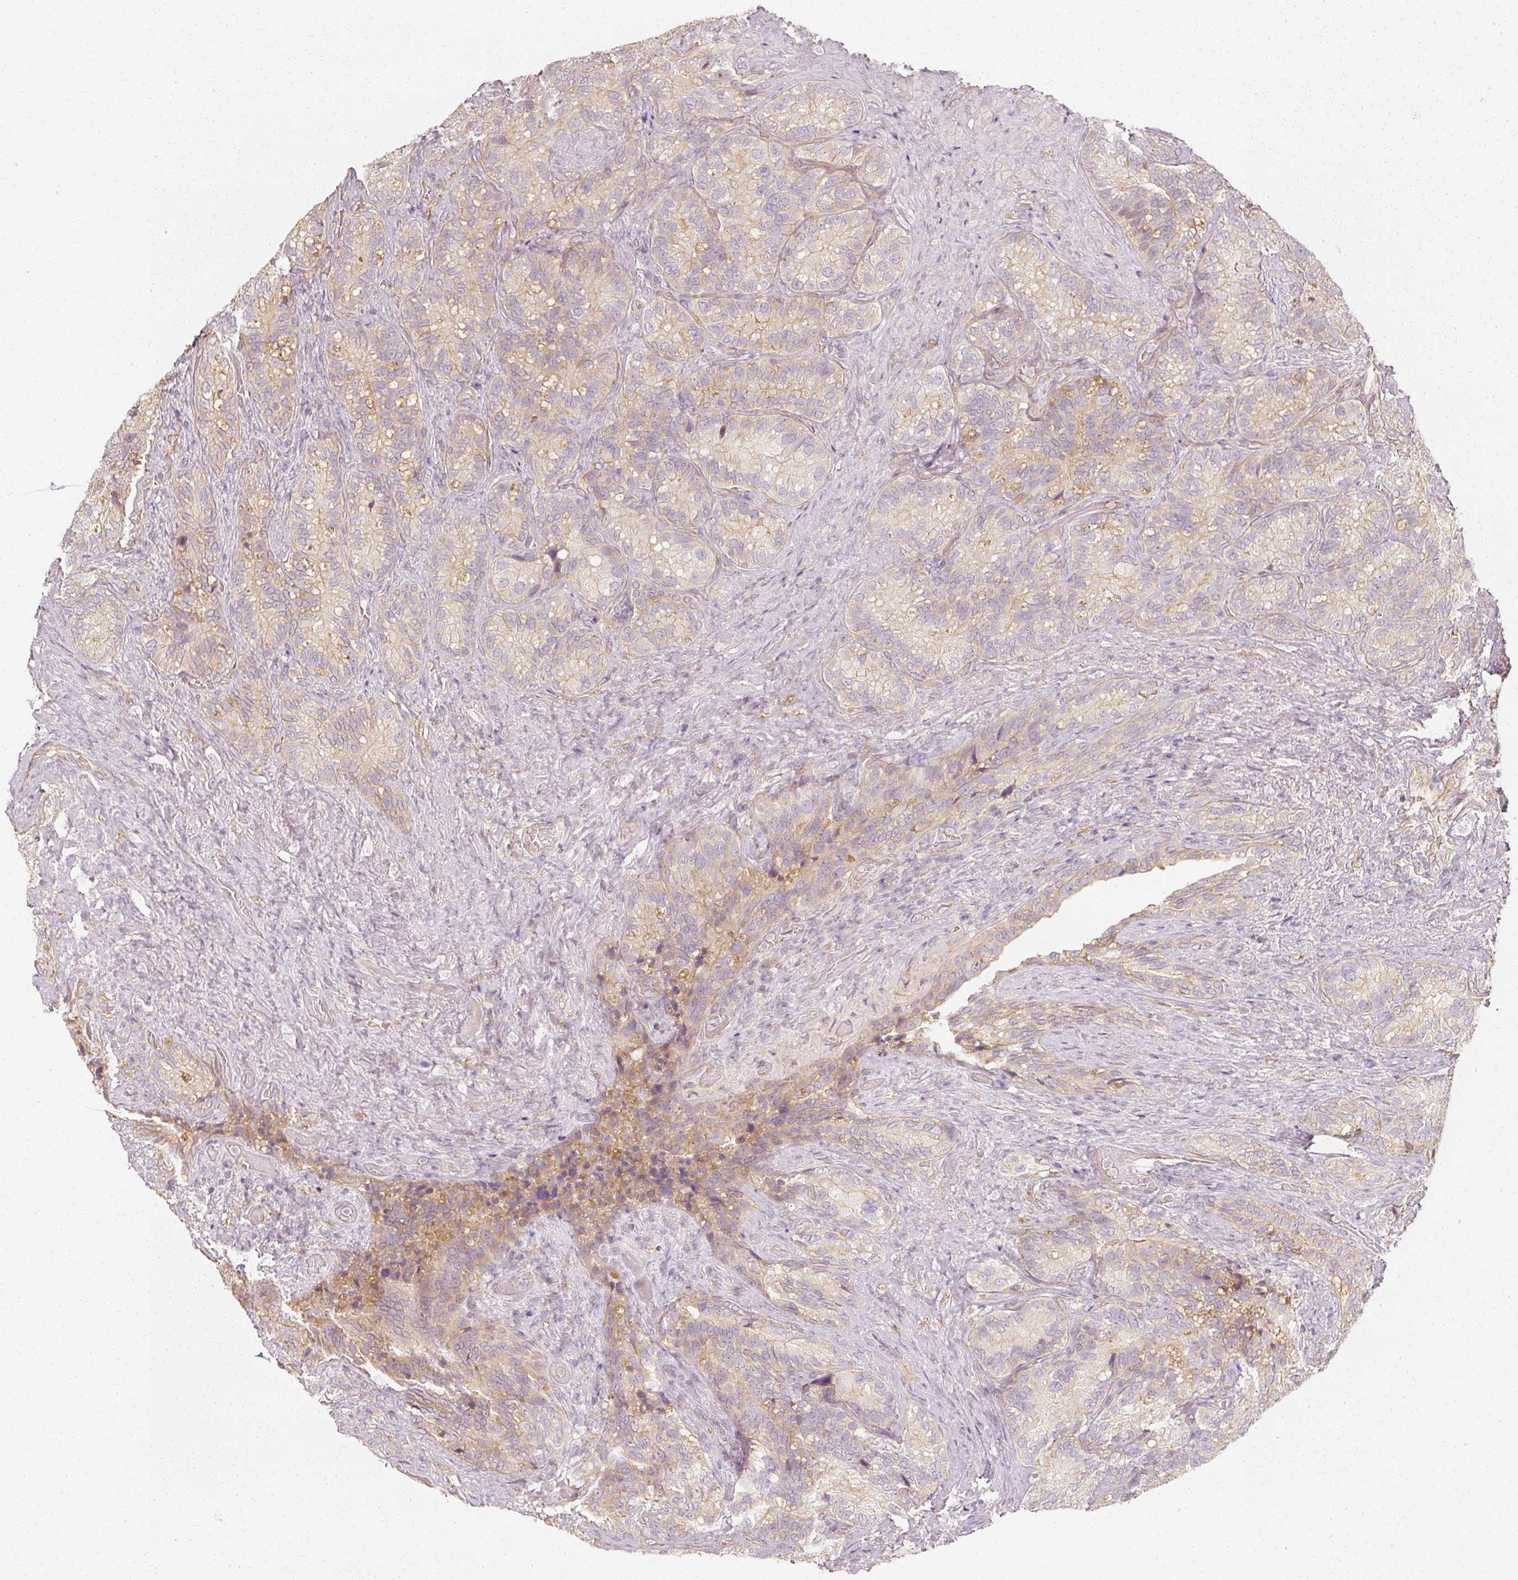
{"staining": {"intensity": "moderate", "quantity": "<25%", "location": "cytoplasmic/membranous"}, "tissue": "seminal vesicle", "cell_type": "Glandular cells", "image_type": "normal", "snomed": [{"axis": "morphology", "description": "Normal tissue, NOS"}, {"axis": "topography", "description": "Seminal veicle"}], "caption": "About <25% of glandular cells in benign human seminal vesicle show moderate cytoplasmic/membranous protein staining as visualized by brown immunohistochemical staining.", "gene": "GNAQ", "patient": {"sex": "male", "age": 68}}